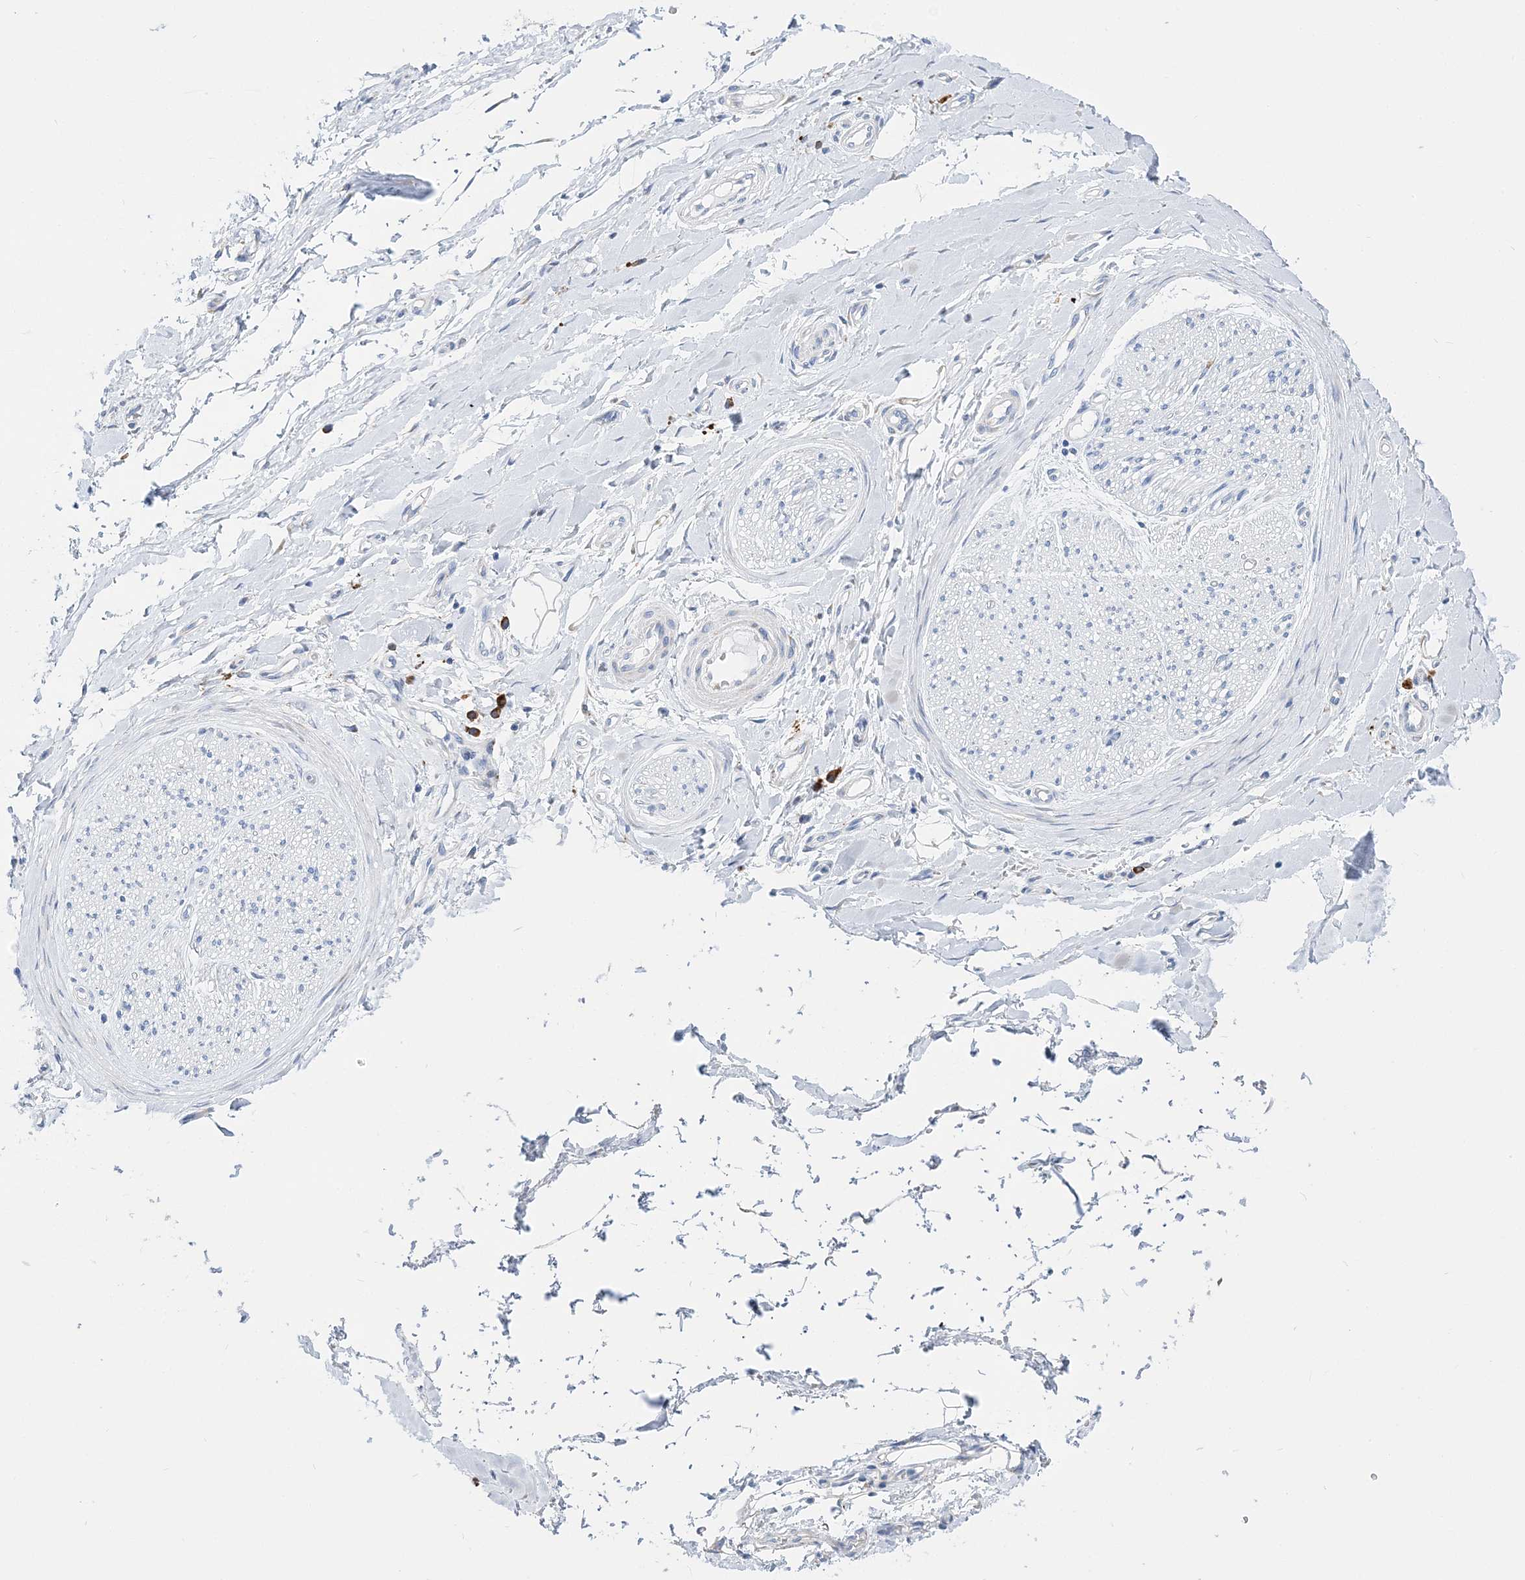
{"staining": {"intensity": "negative", "quantity": "none", "location": "none"}, "tissue": "adipose tissue", "cell_type": "Adipocytes", "image_type": "normal", "snomed": [{"axis": "morphology", "description": "Normal tissue, NOS"}, {"axis": "morphology", "description": "Adenocarcinoma, NOS"}, {"axis": "topography", "description": "Stomach, upper"}, {"axis": "topography", "description": "Peripheral nerve tissue"}], "caption": "Adipose tissue was stained to show a protein in brown. There is no significant staining in adipocytes. (Stains: DAB (3,3'-diaminobenzidine) immunohistochemistry with hematoxylin counter stain, Microscopy: brightfield microscopy at high magnification).", "gene": "TSPYL6", "patient": {"sex": "male", "age": 62}}